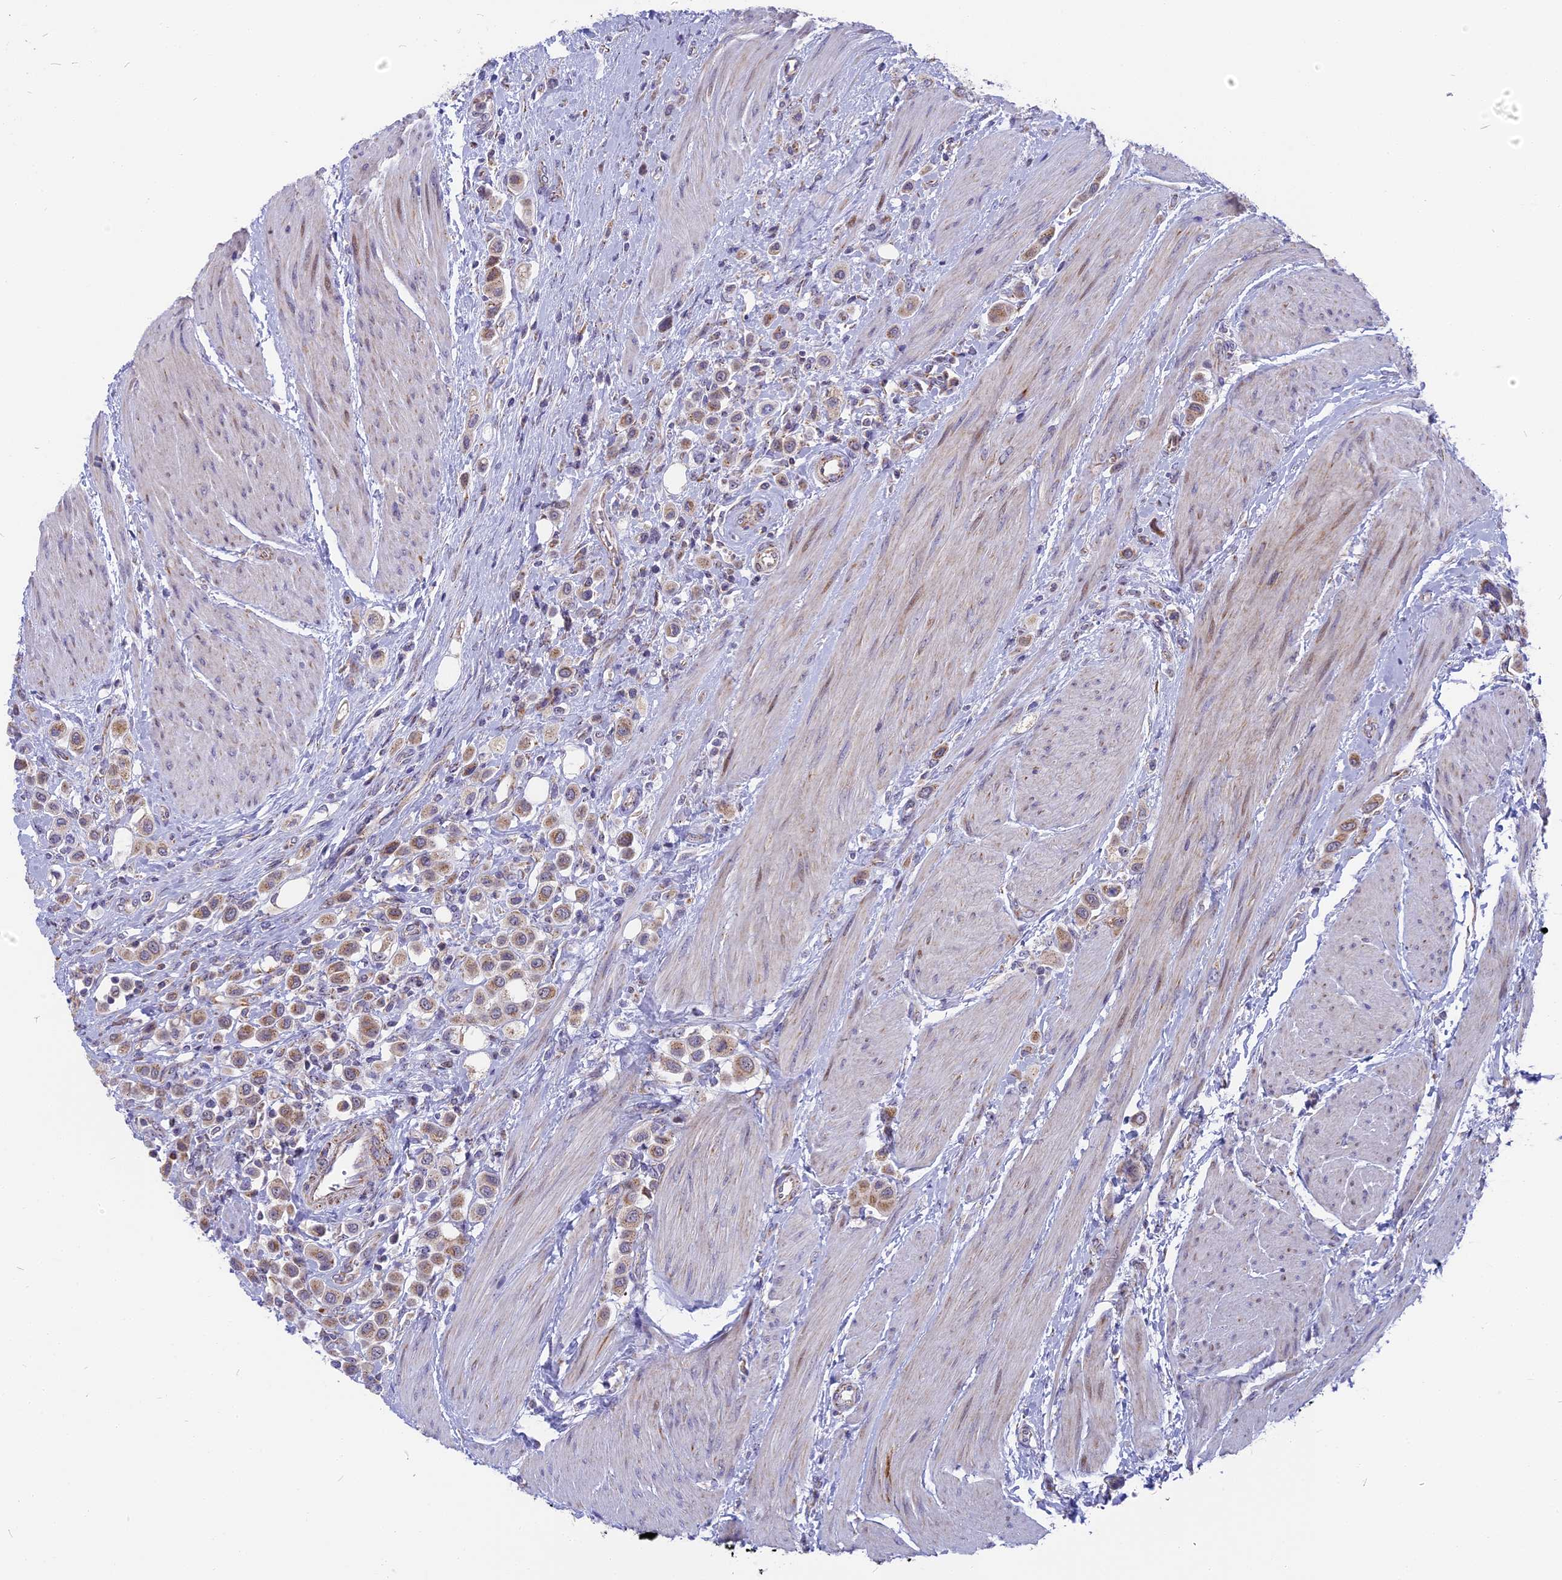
{"staining": {"intensity": "weak", "quantity": ">75%", "location": "cytoplasmic/membranous"}, "tissue": "urothelial cancer", "cell_type": "Tumor cells", "image_type": "cancer", "snomed": [{"axis": "morphology", "description": "Urothelial carcinoma, High grade"}, {"axis": "topography", "description": "Urinary bladder"}], "caption": "Urothelial cancer stained for a protein demonstrates weak cytoplasmic/membranous positivity in tumor cells. Nuclei are stained in blue.", "gene": "DTWD1", "patient": {"sex": "male", "age": 50}}